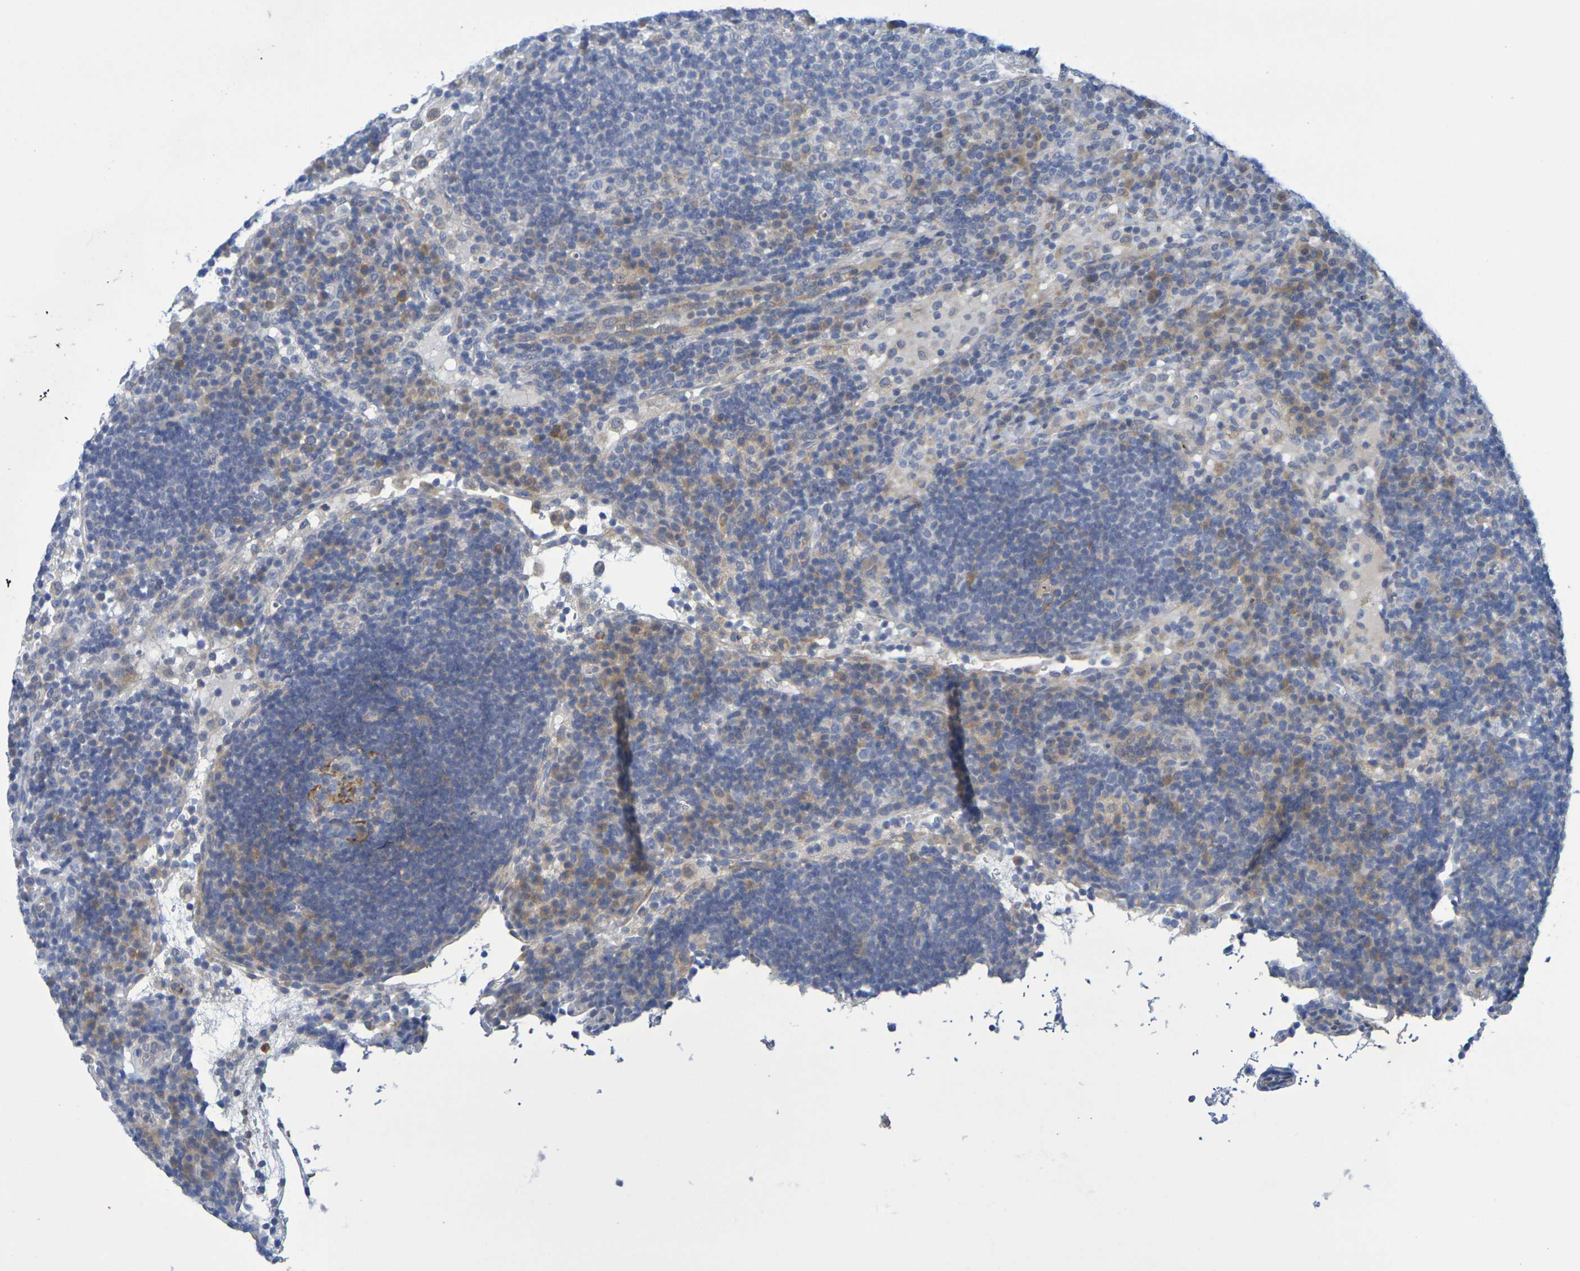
{"staining": {"intensity": "weak", "quantity": "<25%", "location": "cytoplasmic/membranous"}, "tissue": "lymph node", "cell_type": "Germinal center cells", "image_type": "normal", "snomed": [{"axis": "morphology", "description": "Normal tissue, NOS"}, {"axis": "topography", "description": "Lymph node"}], "caption": "This histopathology image is of benign lymph node stained with immunohistochemistry to label a protein in brown with the nuclei are counter-stained blue. There is no expression in germinal center cells.", "gene": "SDC4", "patient": {"sex": "female", "age": 53}}